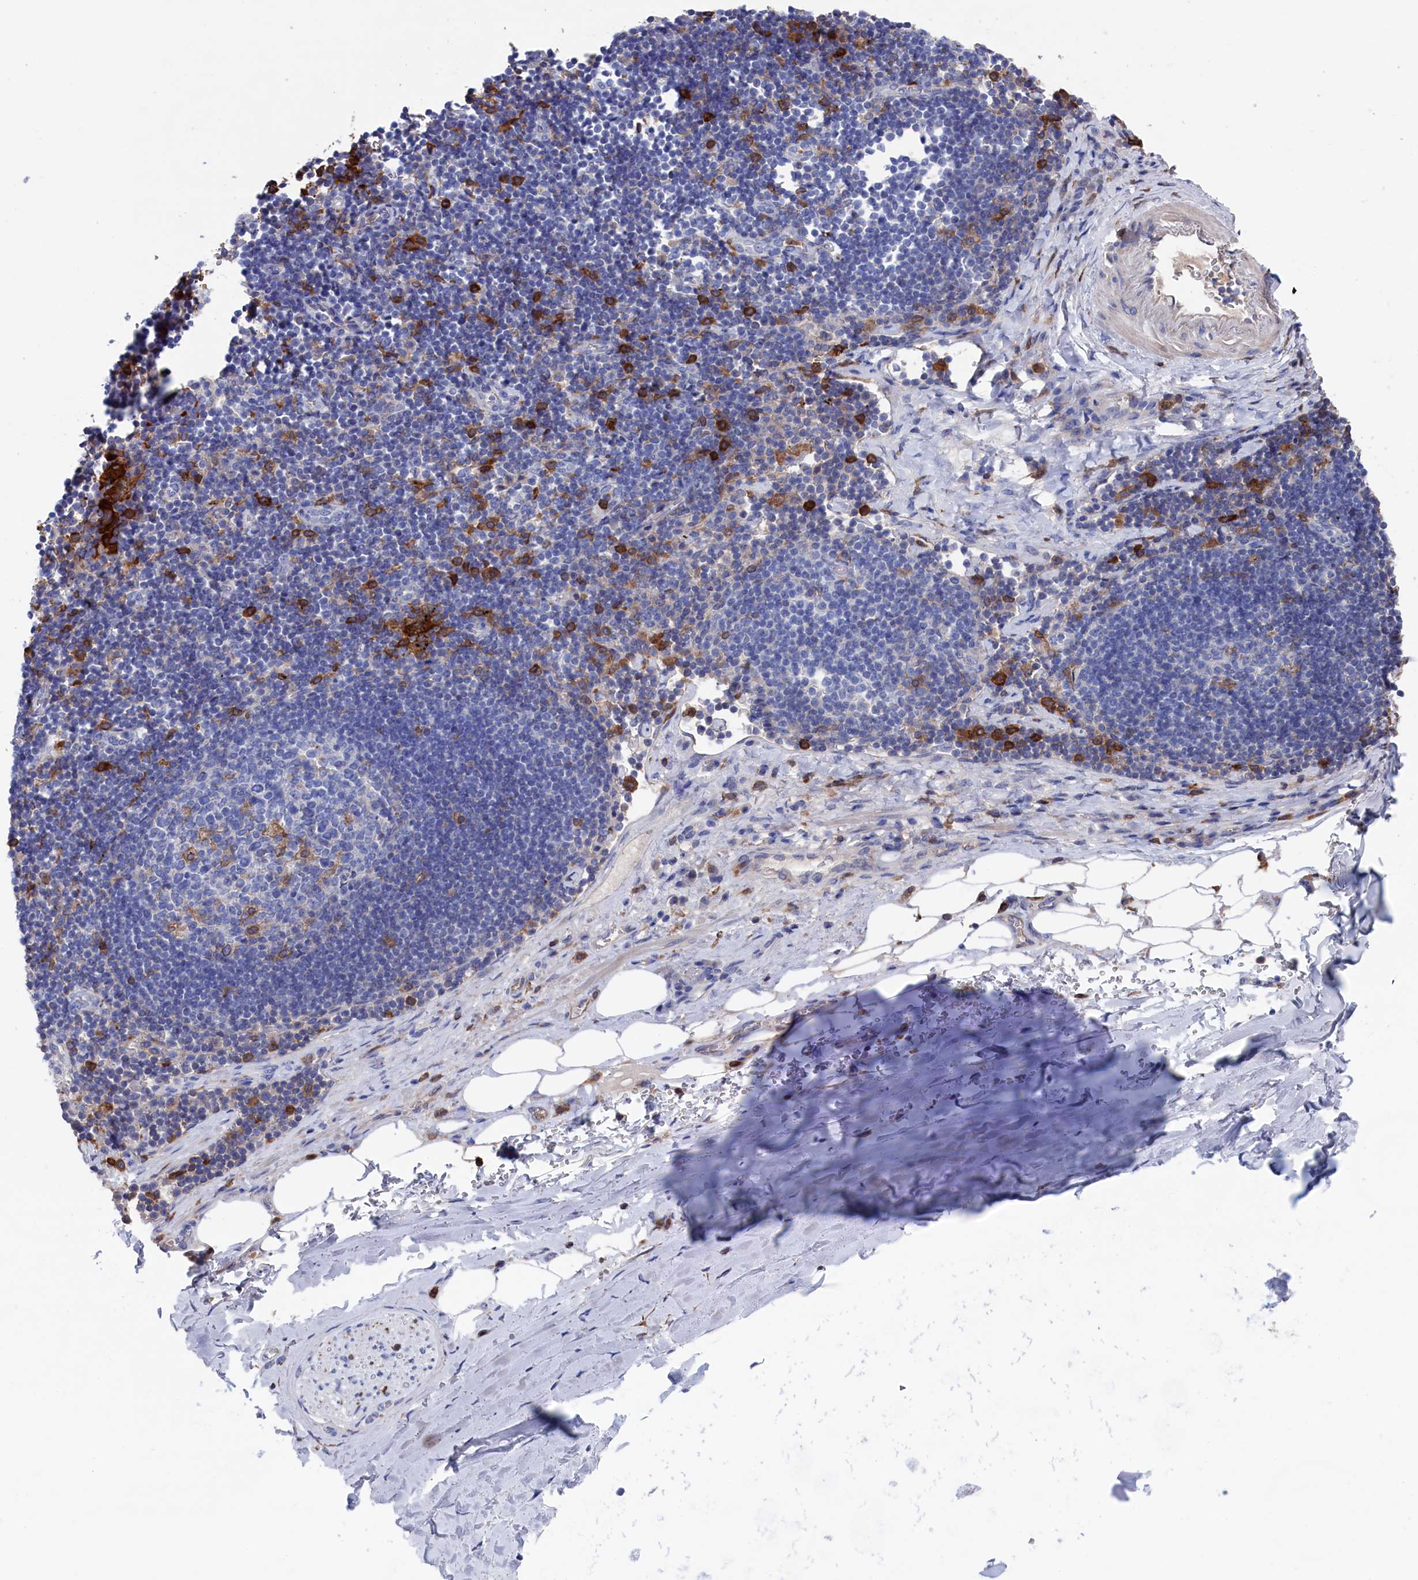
{"staining": {"intensity": "negative", "quantity": "none", "location": "none"}, "tissue": "adipose tissue", "cell_type": "Adipocytes", "image_type": "normal", "snomed": [{"axis": "morphology", "description": "Normal tissue, NOS"}, {"axis": "topography", "description": "Lymph node"}, {"axis": "topography", "description": "Cartilage tissue"}, {"axis": "topography", "description": "Bronchus"}], "caption": "Micrograph shows no protein staining in adipocytes of benign adipose tissue.", "gene": "TYROBP", "patient": {"sex": "male", "age": 63}}